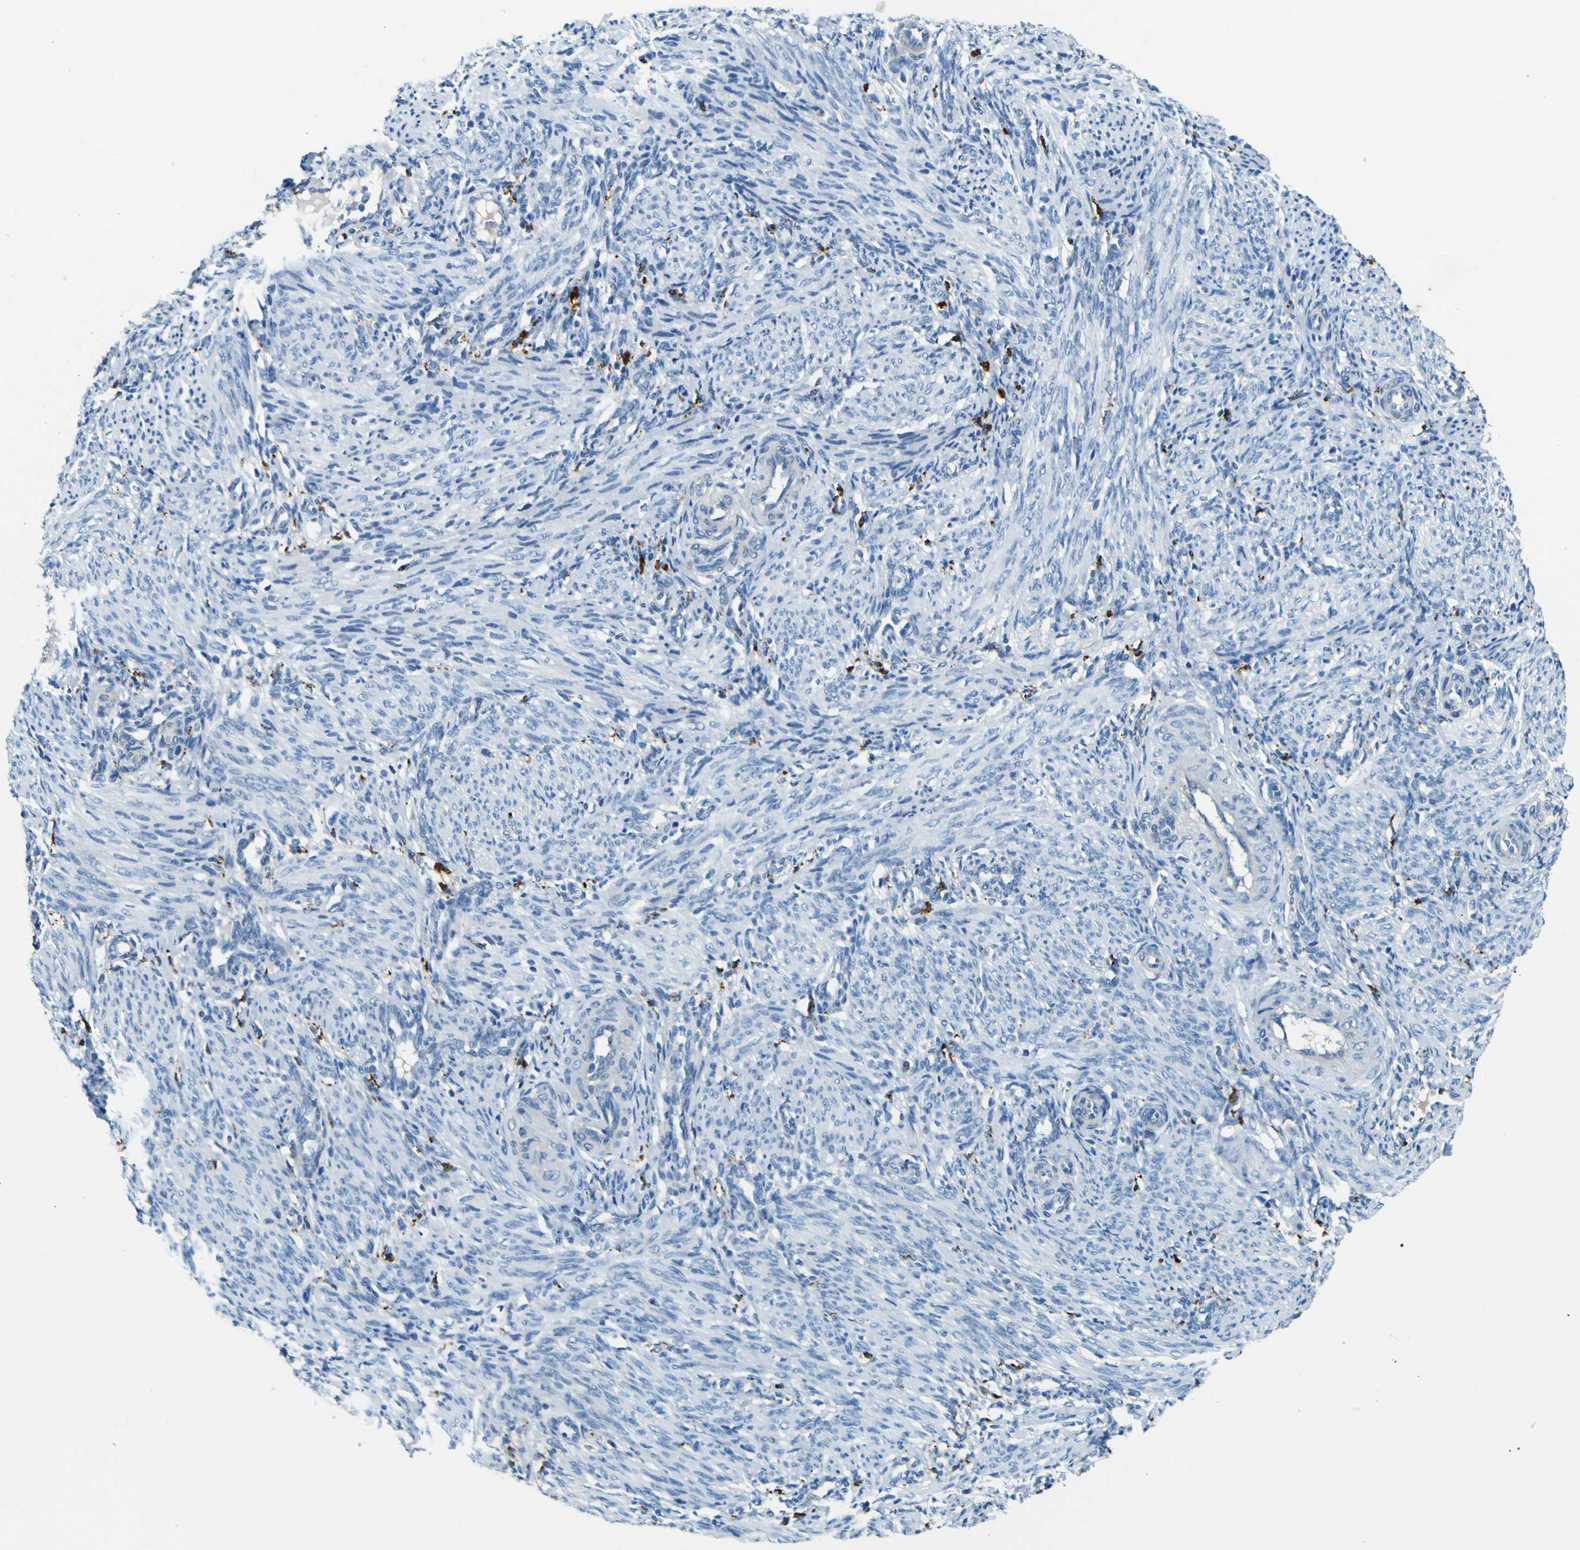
{"staining": {"intensity": "negative", "quantity": "none", "location": "none"}, "tissue": "smooth muscle", "cell_type": "Smooth muscle cells", "image_type": "normal", "snomed": [{"axis": "morphology", "description": "Normal tissue, NOS"}, {"axis": "topography", "description": "Endometrium"}], "caption": "Protein analysis of normal smooth muscle demonstrates no significant staining in smooth muscle cells. (DAB IHC with hematoxylin counter stain).", "gene": "PDE9A", "patient": {"sex": "female", "age": 33}}